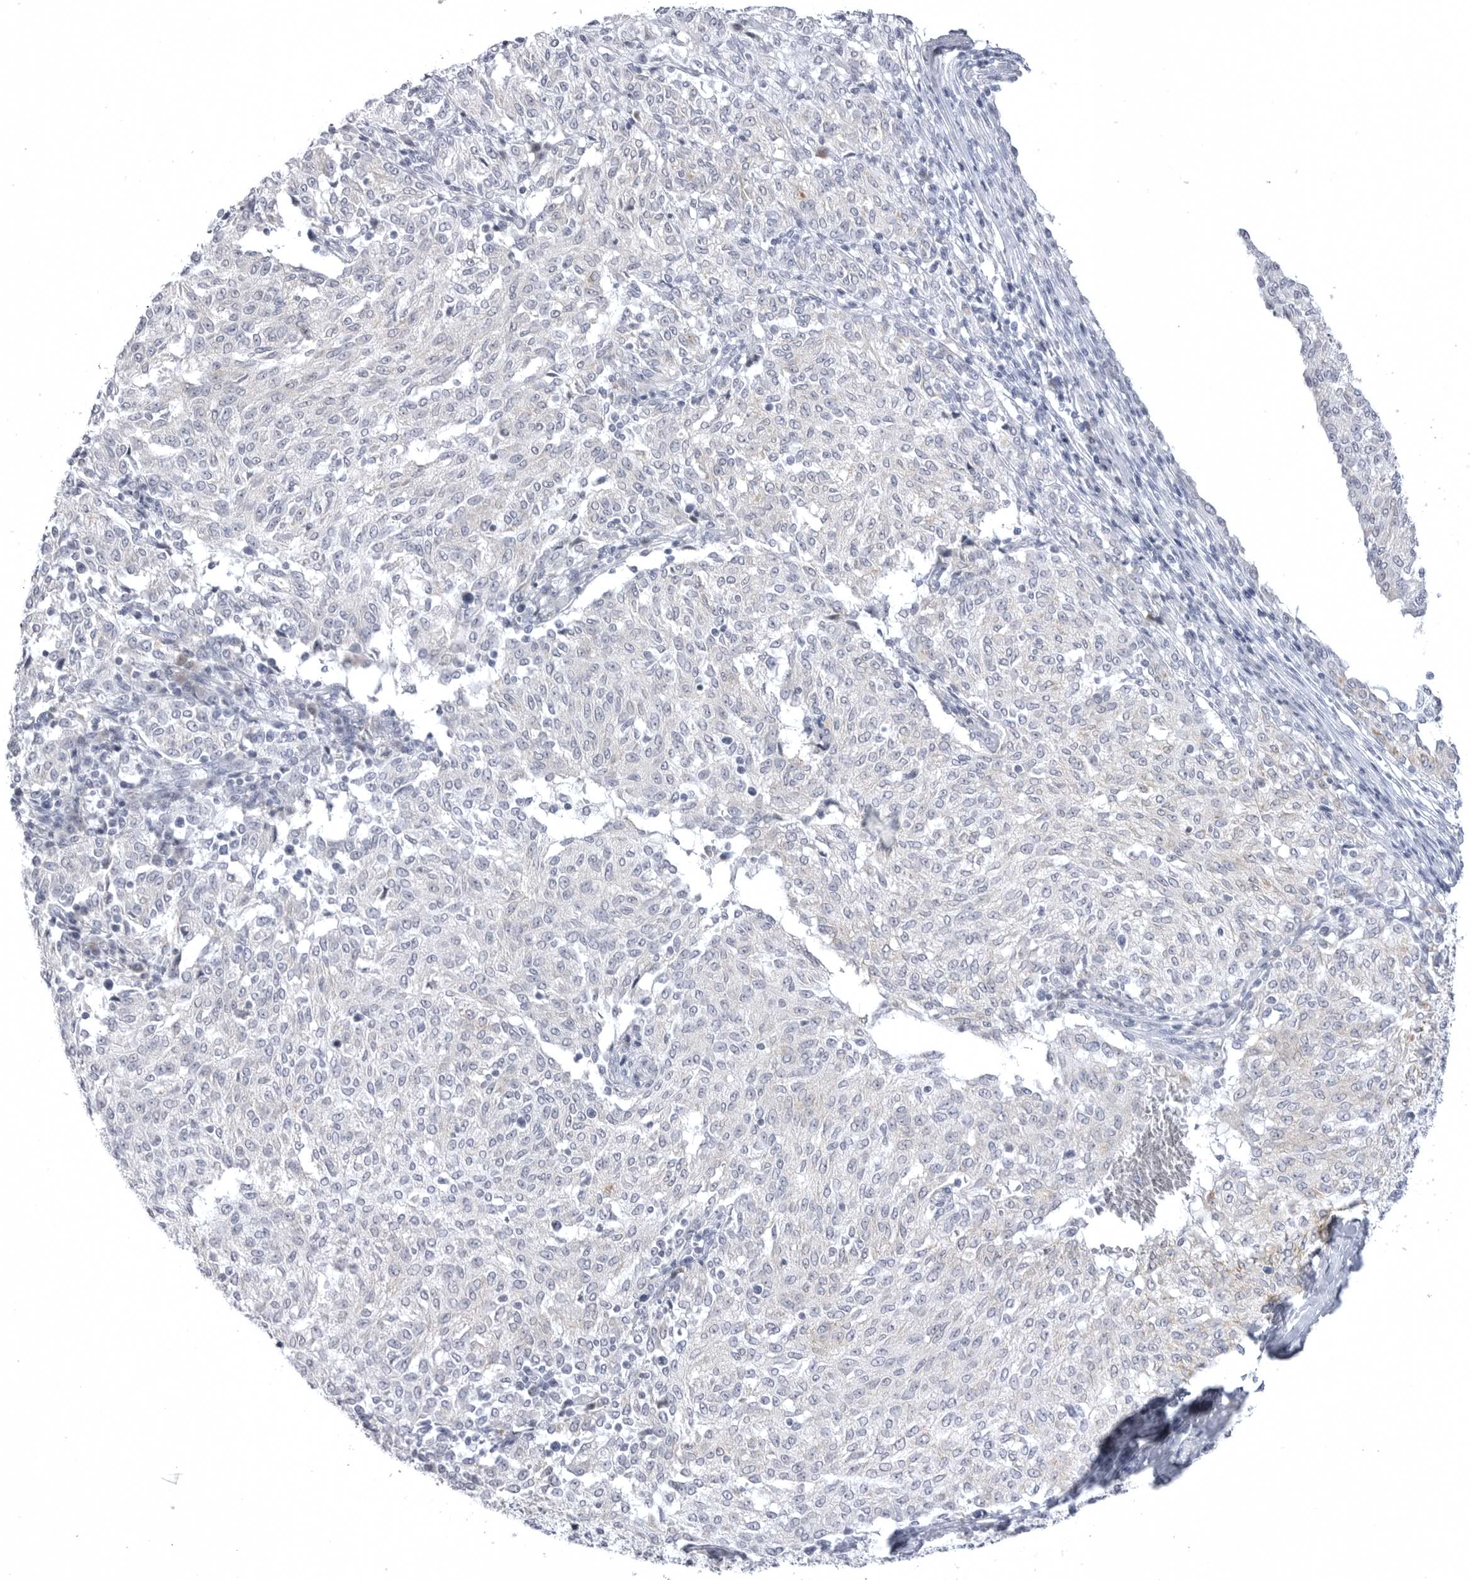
{"staining": {"intensity": "negative", "quantity": "none", "location": "none"}, "tissue": "melanoma", "cell_type": "Tumor cells", "image_type": "cancer", "snomed": [{"axis": "morphology", "description": "Malignant melanoma, NOS"}, {"axis": "topography", "description": "Skin"}], "caption": "Malignant melanoma was stained to show a protein in brown. There is no significant expression in tumor cells. (Brightfield microscopy of DAB IHC at high magnification).", "gene": "TUFM", "patient": {"sex": "female", "age": 72}}